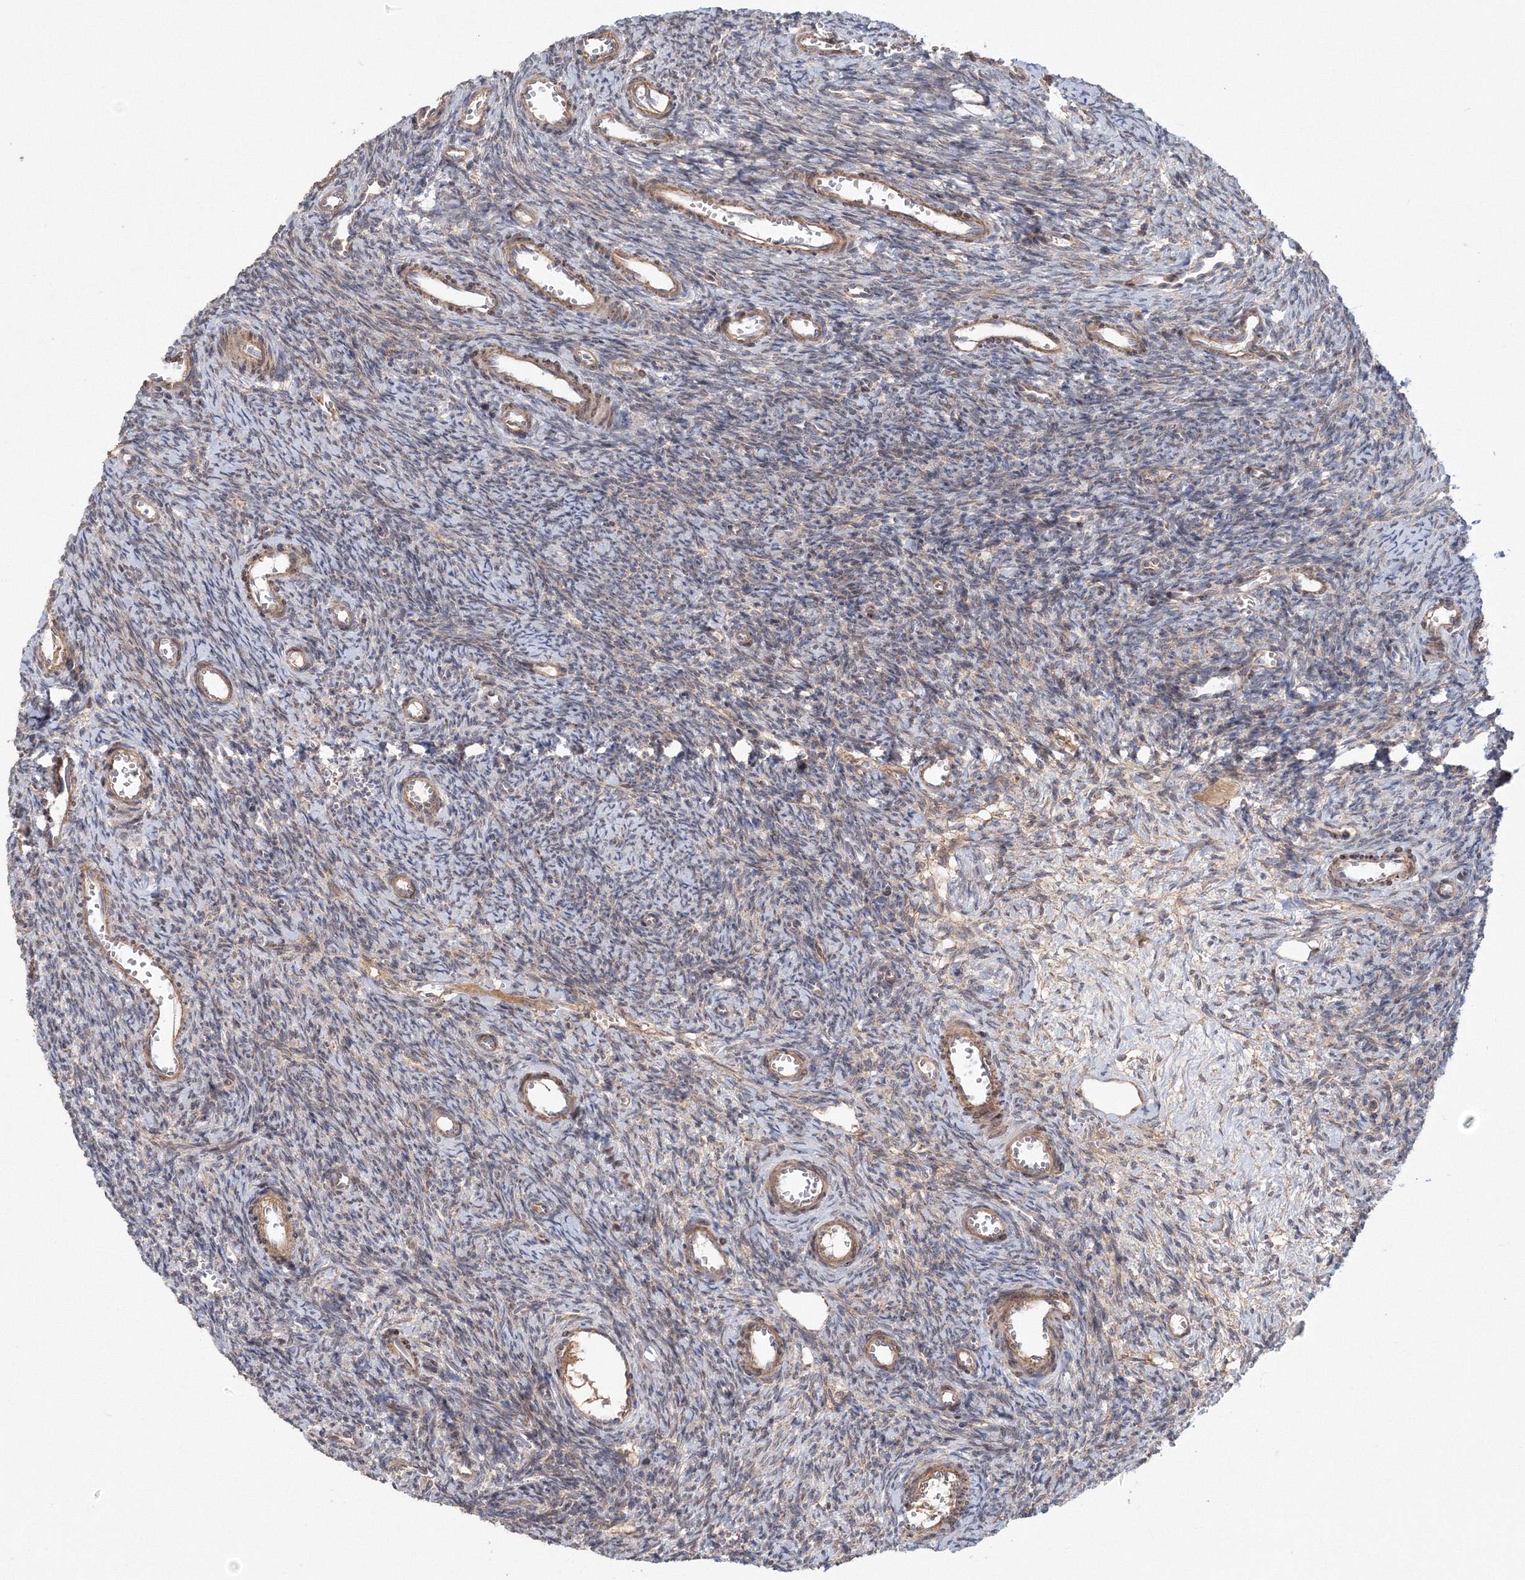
{"staining": {"intensity": "moderate", "quantity": "<25%", "location": "cytoplasmic/membranous"}, "tissue": "ovary", "cell_type": "Ovarian stroma cells", "image_type": "normal", "snomed": [{"axis": "morphology", "description": "Normal tissue, NOS"}, {"axis": "topography", "description": "Ovary"}], "caption": "Immunohistochemical staining of benign ovary demonstrates low levels of moderate cytoplasmic/membranous positivity in approximately <25% of ovarian stroma cells.", "gene": "NOA1", "patient": {"sex": "female", "age": 39}}